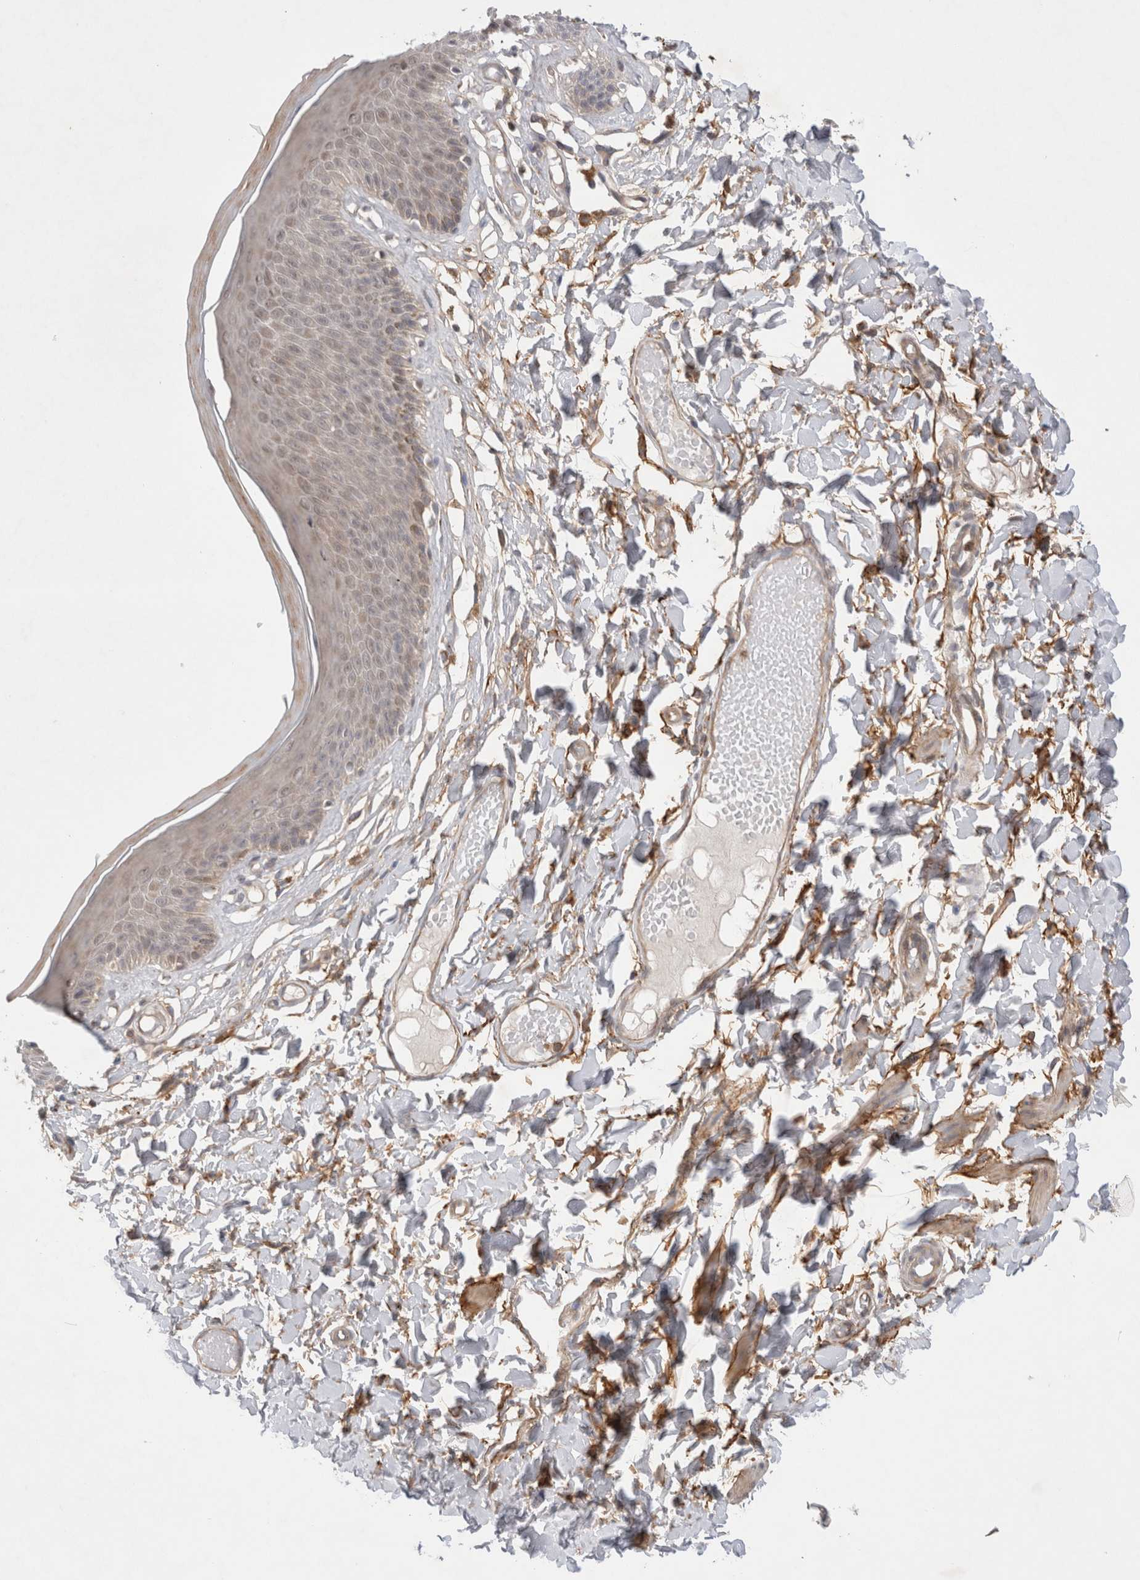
{"staining": {"intensity": "weak", "quantity": "<25%", "location": "cytoplasmic/membranous"}, "tissue": "skin", "cell_type": "Epidermal cells", "image_type": "normal", "snomed": [{"axis": "morphology", "description": "Normal tissue, NOS"}, {"axis": "topography", "description": "Vulva"}], "caption": "The IHC image has no significant positivity in epidermal cells of skin.", "gene": "GSDMB", "patient": {"sex": "female", "age": 73}}